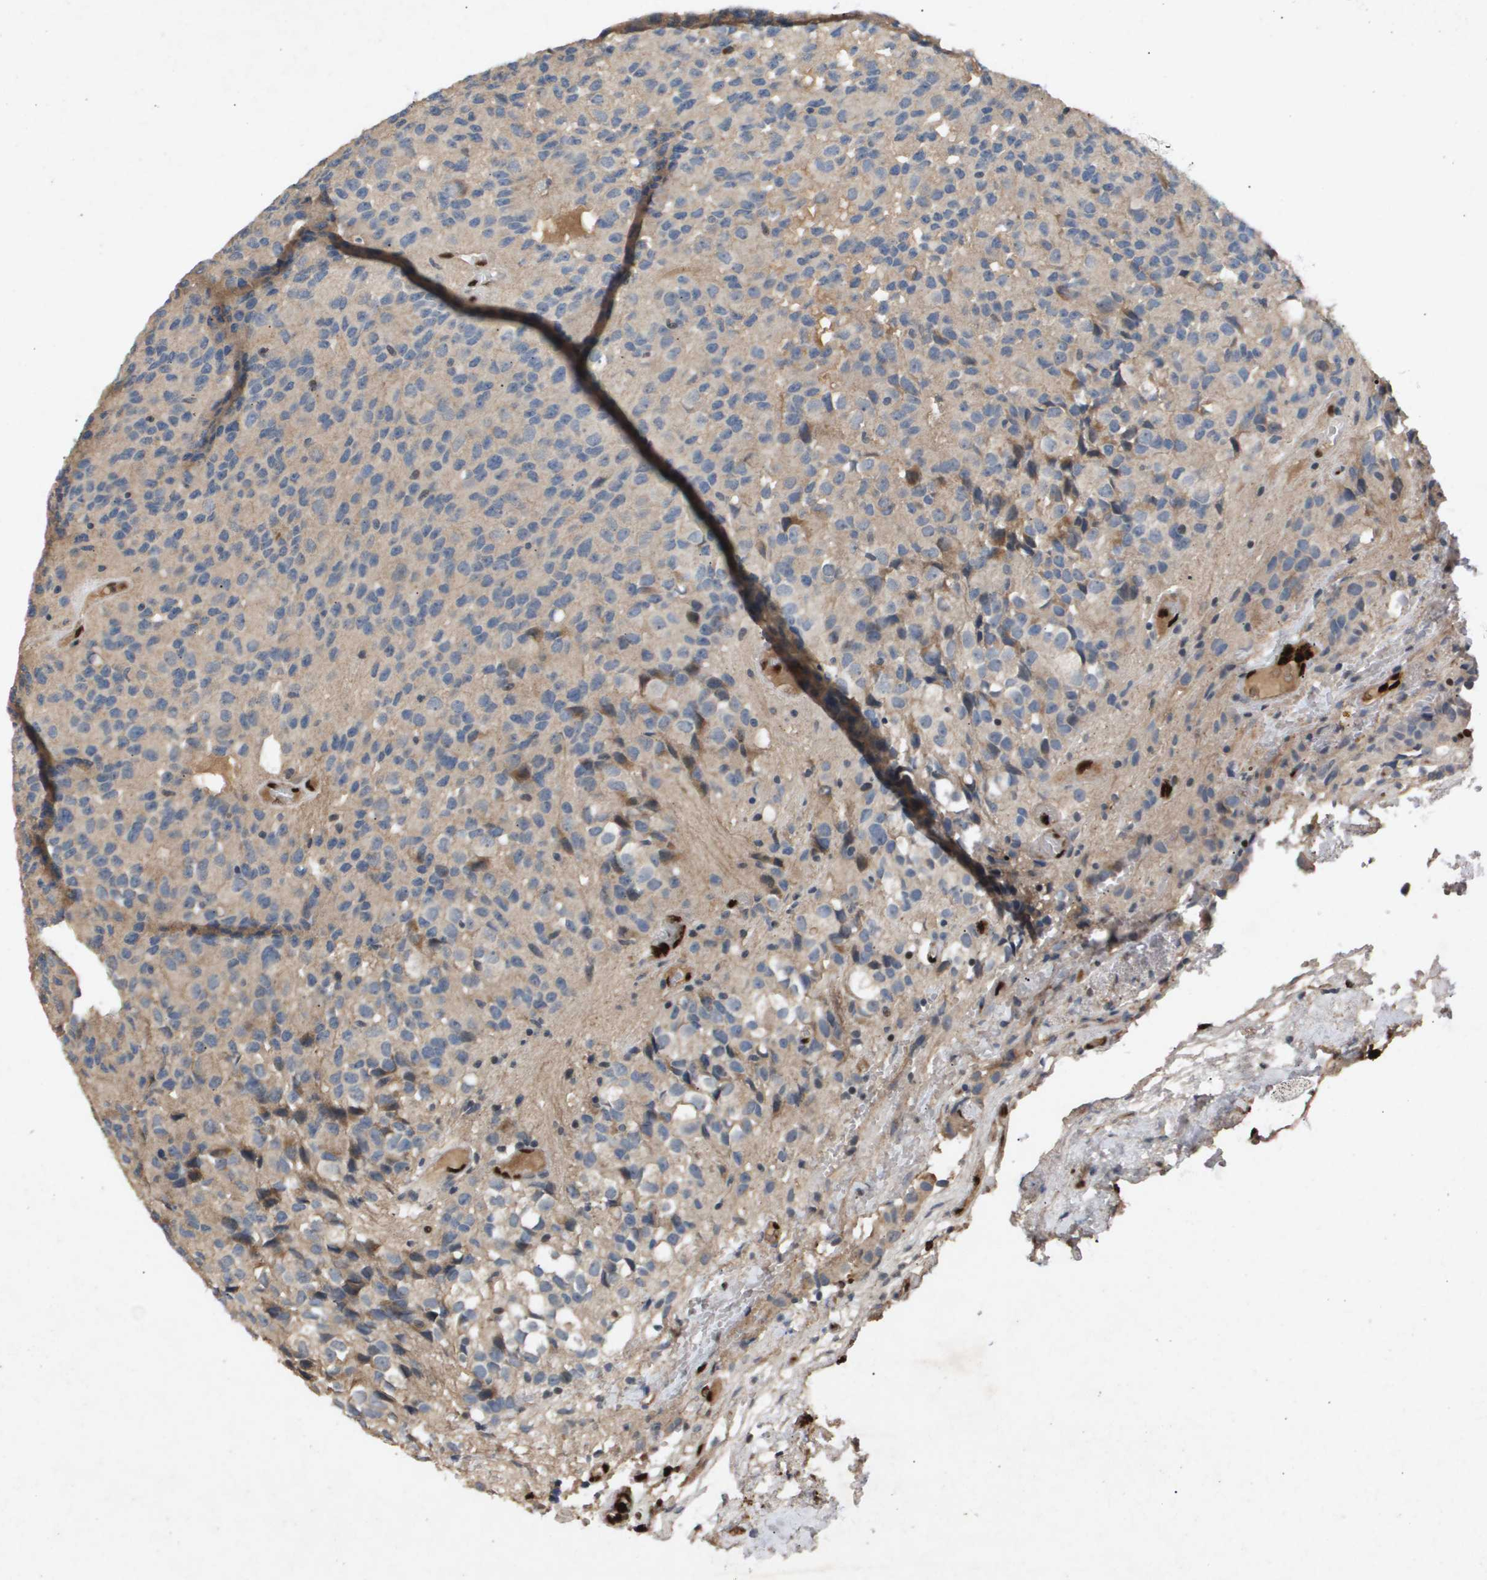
{"staining": {"intensity": "weak", "quantity": "<25%", "location": "cytoplasmic/membranous"}, "tissue": "glioma", "cell_type": "Tumor cells", "image_type": "cancer", "snomed": [{"axis": "morphology", "description": "Glioma, malignant, High grade"}, {"axis": "topography", "description": "Brain"}], "caption": "Immunohistochemical staining of human glioma shows no significant expression in tumor cells.", "gene": "ERG", "patient": {"sex": "male", "age": 32}}